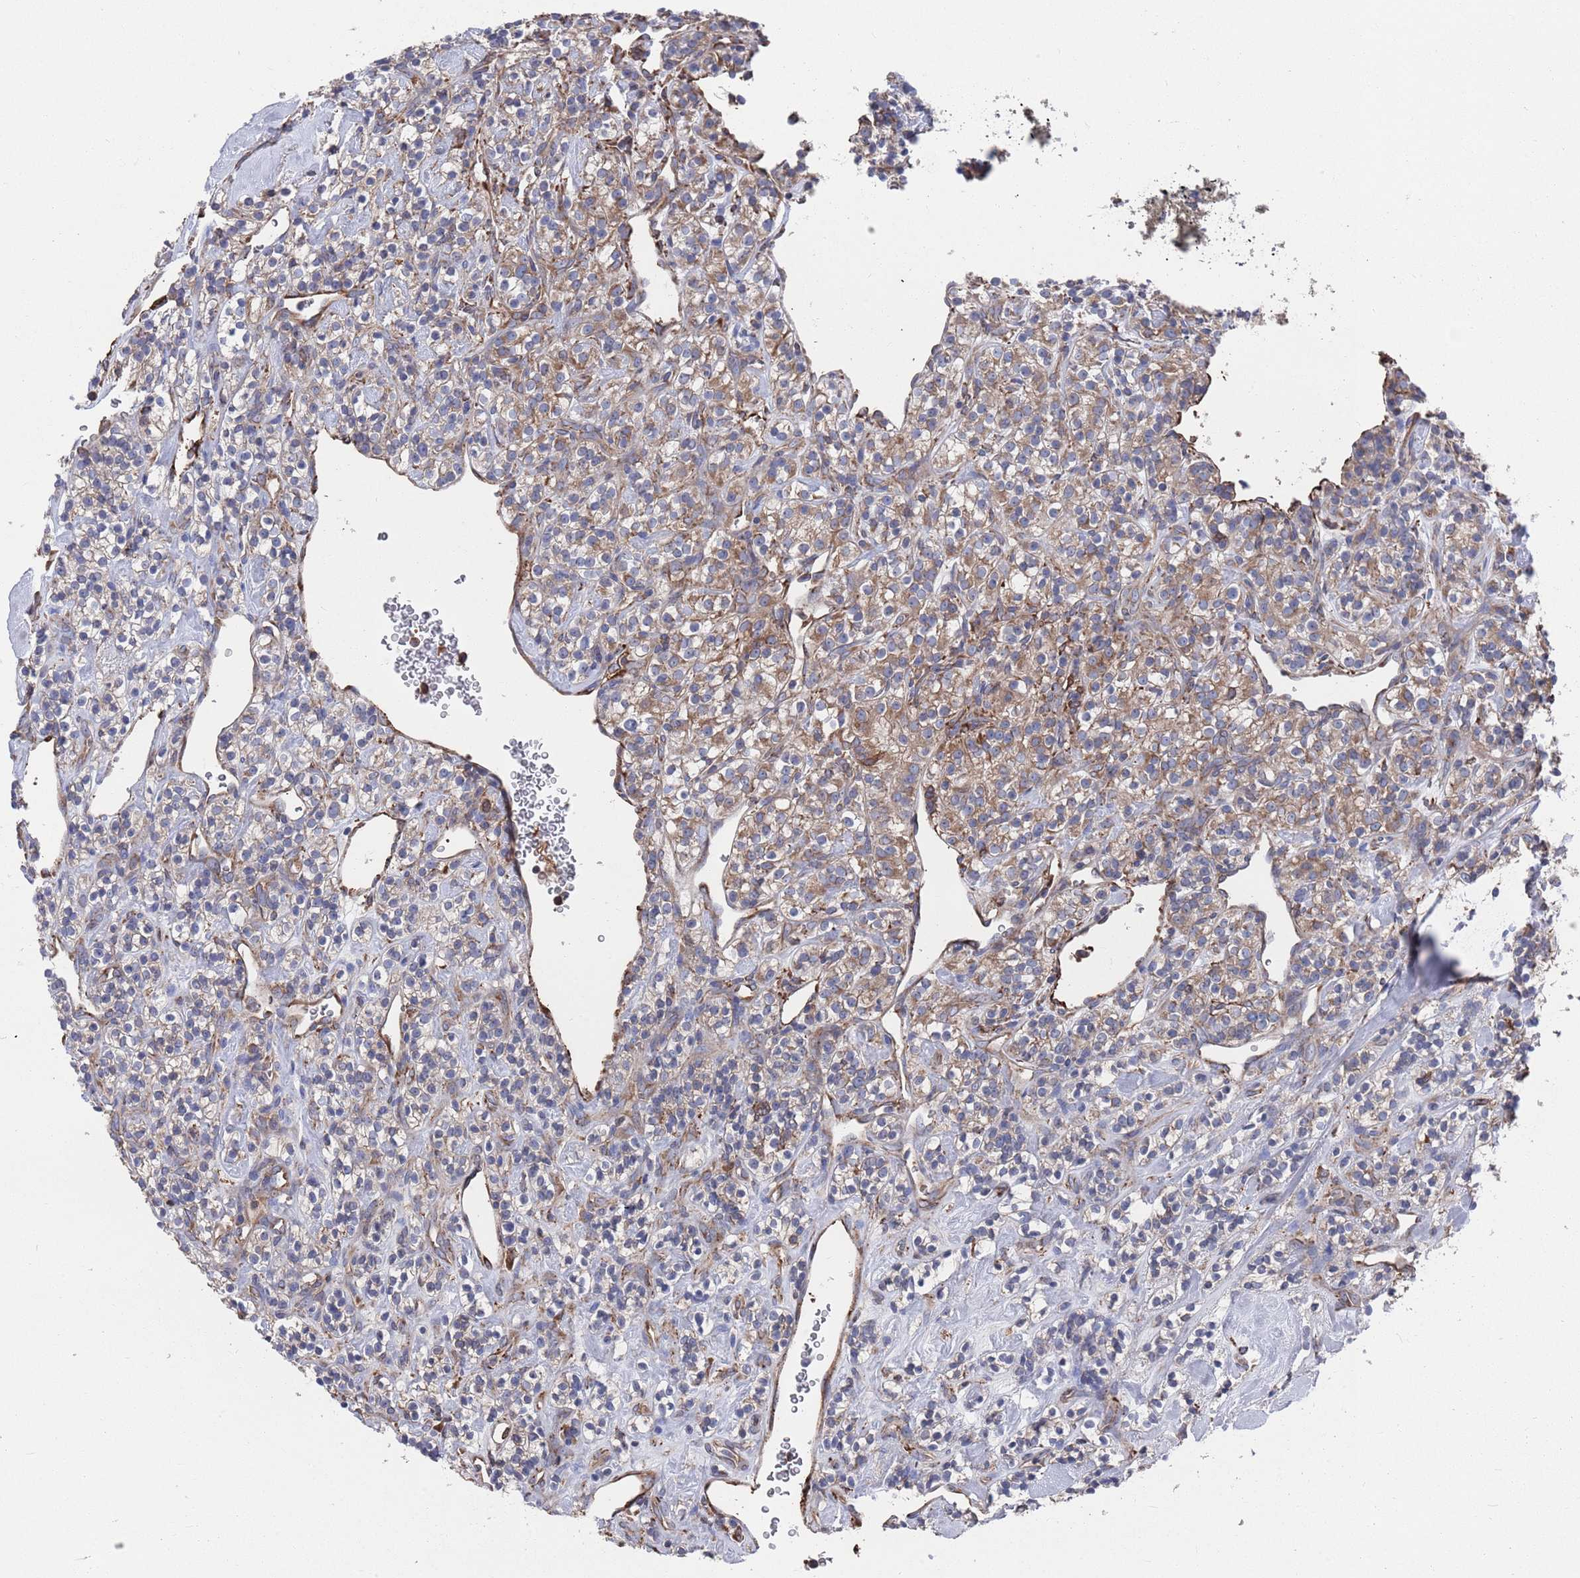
{"staining": {"intensity": "weak", "quantity": "25%-75%", "location": "cytoplasmic/membranous"}, "tissue": "renal cancer", "cell_type": "Tumor cells", "image_type": "cancer", "snomed": [{"axis": "morphology", "description": "Adenocarcinoma, NOS"}, {"axis": "topography", "description": "Kidney"}], "caption": "This image displays IHC staining of adenocarcinoma (renal), with low weak cytoplasmic/membranous staining in approximately 25%-75% of tumor cells.", "gene": "GID8", "patient": {"sex": "male", "age": 77}}